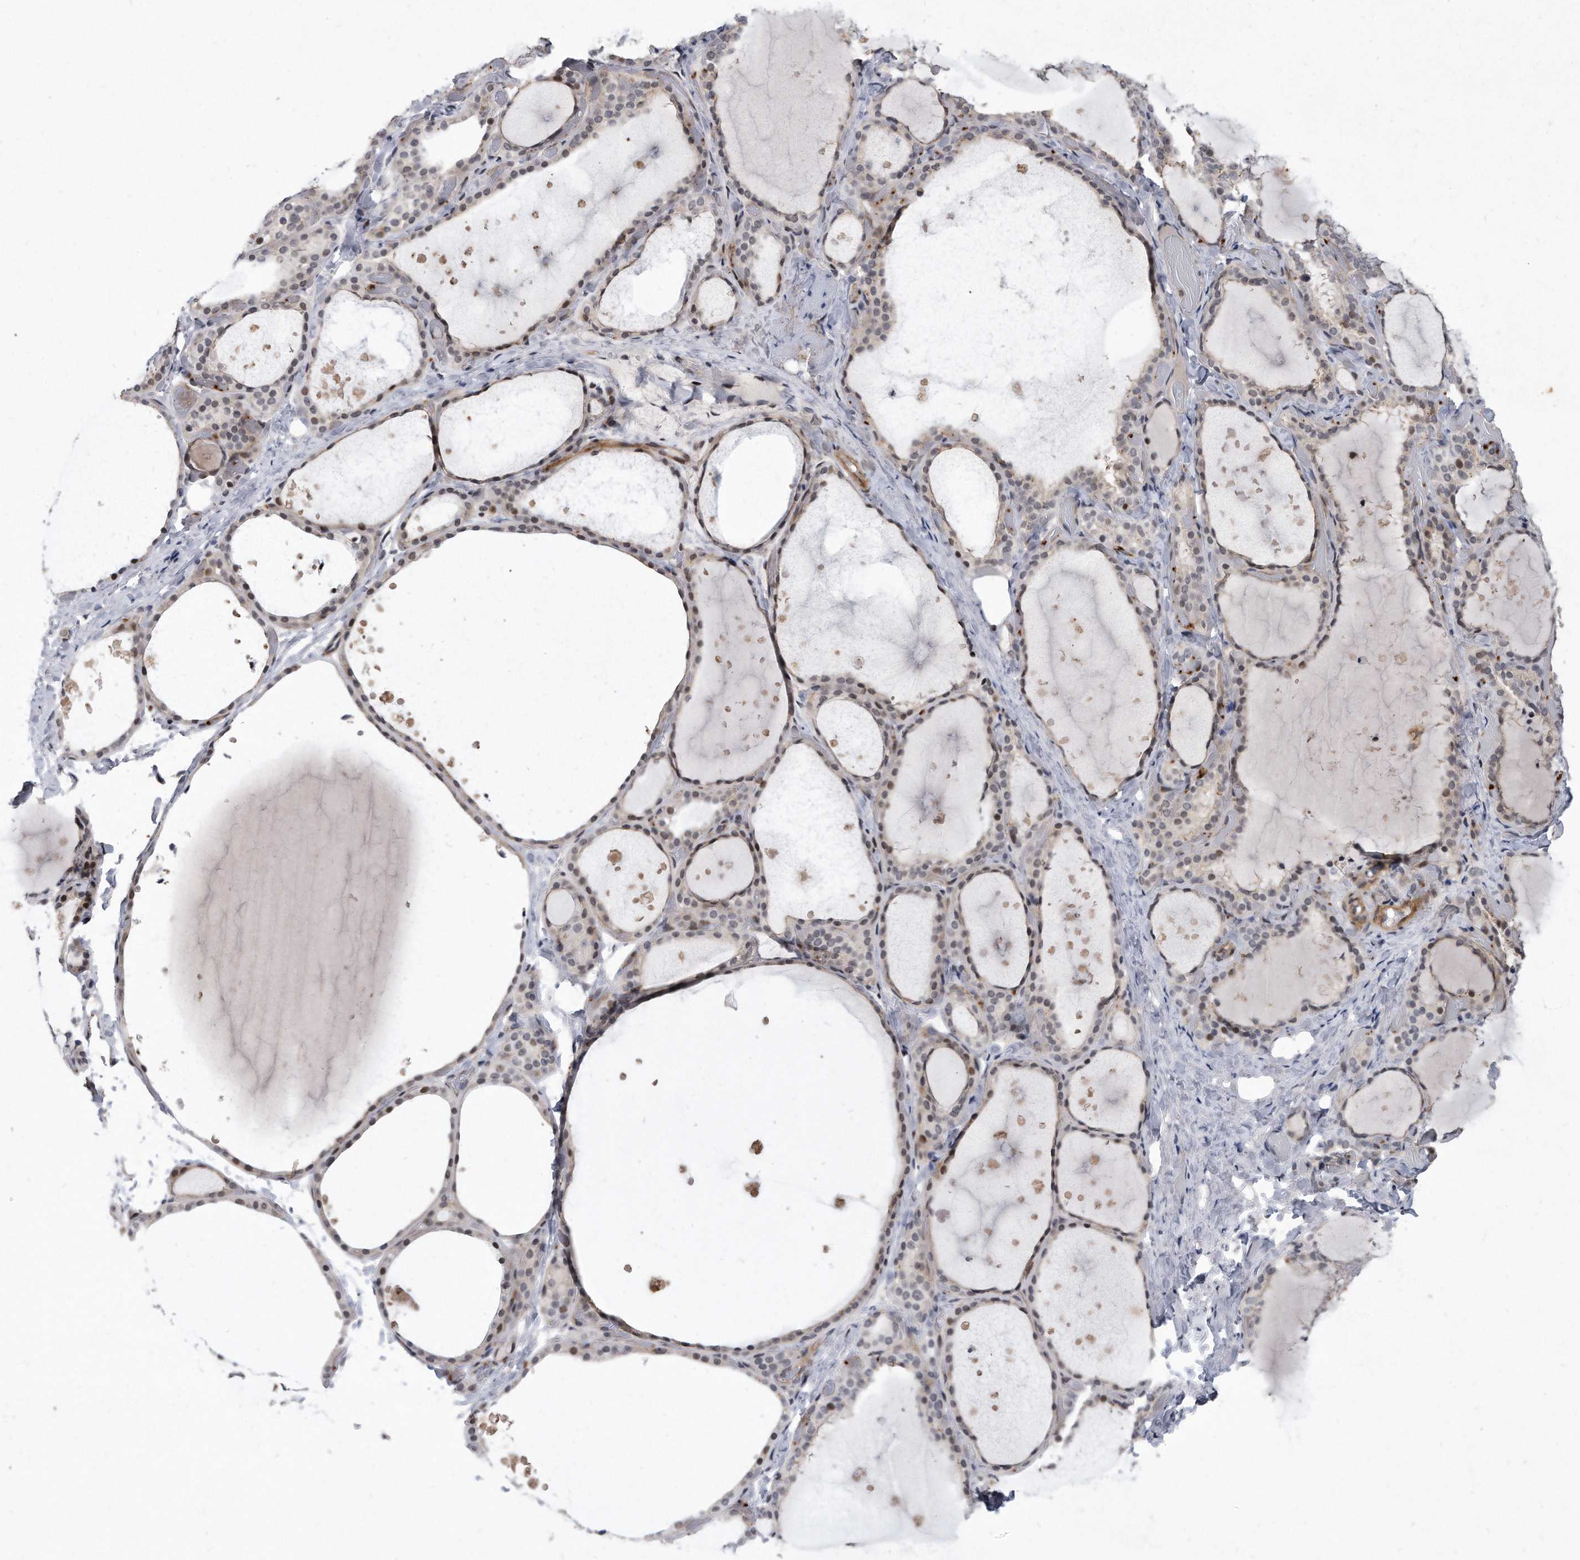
{"staining": {"intensity": "moderate", "quantity": "25%-75%", "location": "cytoplasmic/membranous,nuclear"}, "tissue": "thyroid gland", "cell_type": "Glandular cells", "image_type": "normal", "snomed": [{"axis": "morphology", "description": "Normal tissue, NOS"}, {"axis": "topography", "description": "Thyroid gland"}], "caption": "IHC (DAB (3,3'-diaminobenzidine)) staining of benign thyroid gland shows moderate cytoplasmic/membranous,nuclear protein staining in approximately 25%-75% of glandular cells. Immunohistochemistry (ihc) stains the protein in brown and the nuclei are stained blue.", "gene": "PGBD2", "patient": {"sex": "female", "age": 44}}